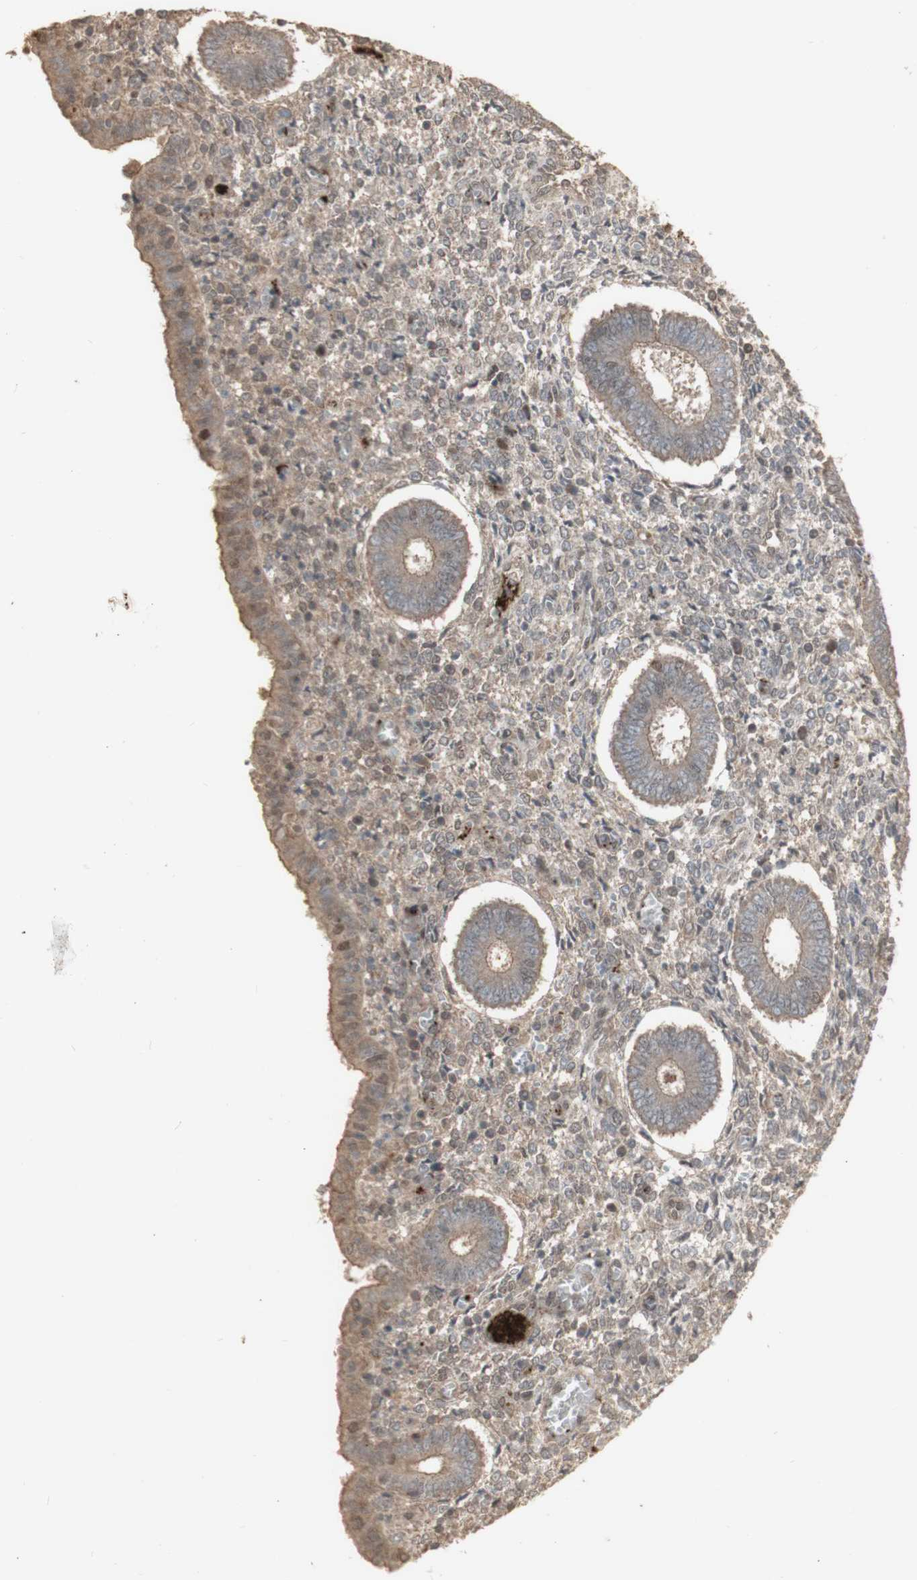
{"staining": {"intensity": "moderate", "quantity": ">75%", "location": "cytoplasmic/membranous"}, "tissue": "endometrium", "cell_type": "Cells in endometrial stroma", "image_type": "normal", "snomed": [{"axis": "morphology", "description": "Normal tissue, NOS"}, {"axis": "topography", "description": "Endometrium"}], "caption": "Human endometrium stained with a protein marker displays moderate staining in cells in endometrial stroma.", "gene": "ALOX12", "patient": {"sex": "female", "age": 35}}